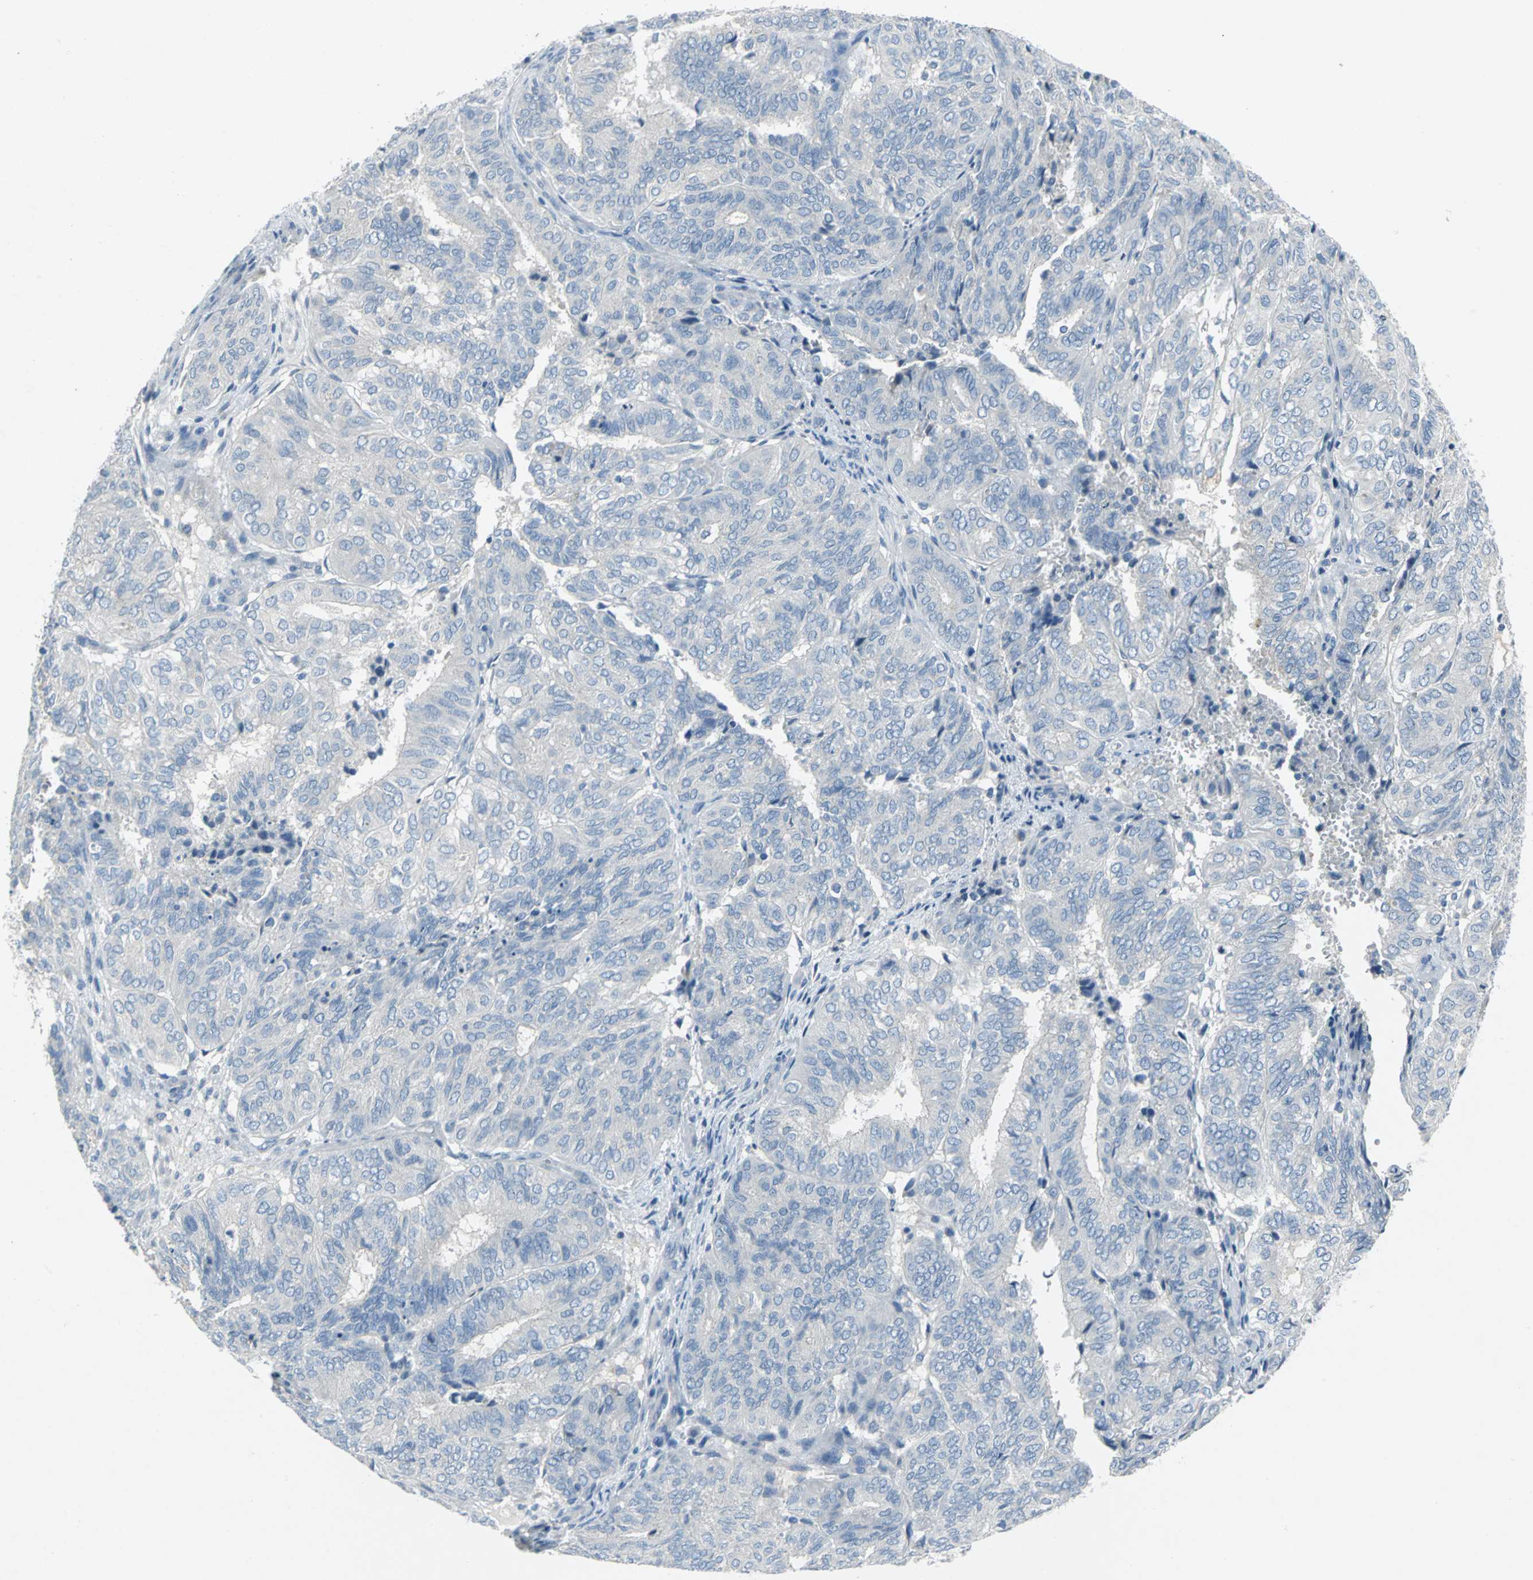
{"staining": {"intensity": "negative", "quantity": "none", "location": "none"}, "tissue": "endometrial cancer", "cell_type": "Tumor cells", "image_type": "cancer", "snomed": [{"axis": "morphology", "description": "Adenocarcinoma, NOS"}, {"axis": "topography", "description": "Uterus"}], "caption": "Image shows no significant protein staining in tumor cells of endometrial cancer (adenocarcinoma).", "gene": "PTGDS", "patient": {"sex": "female", "age": 60}}